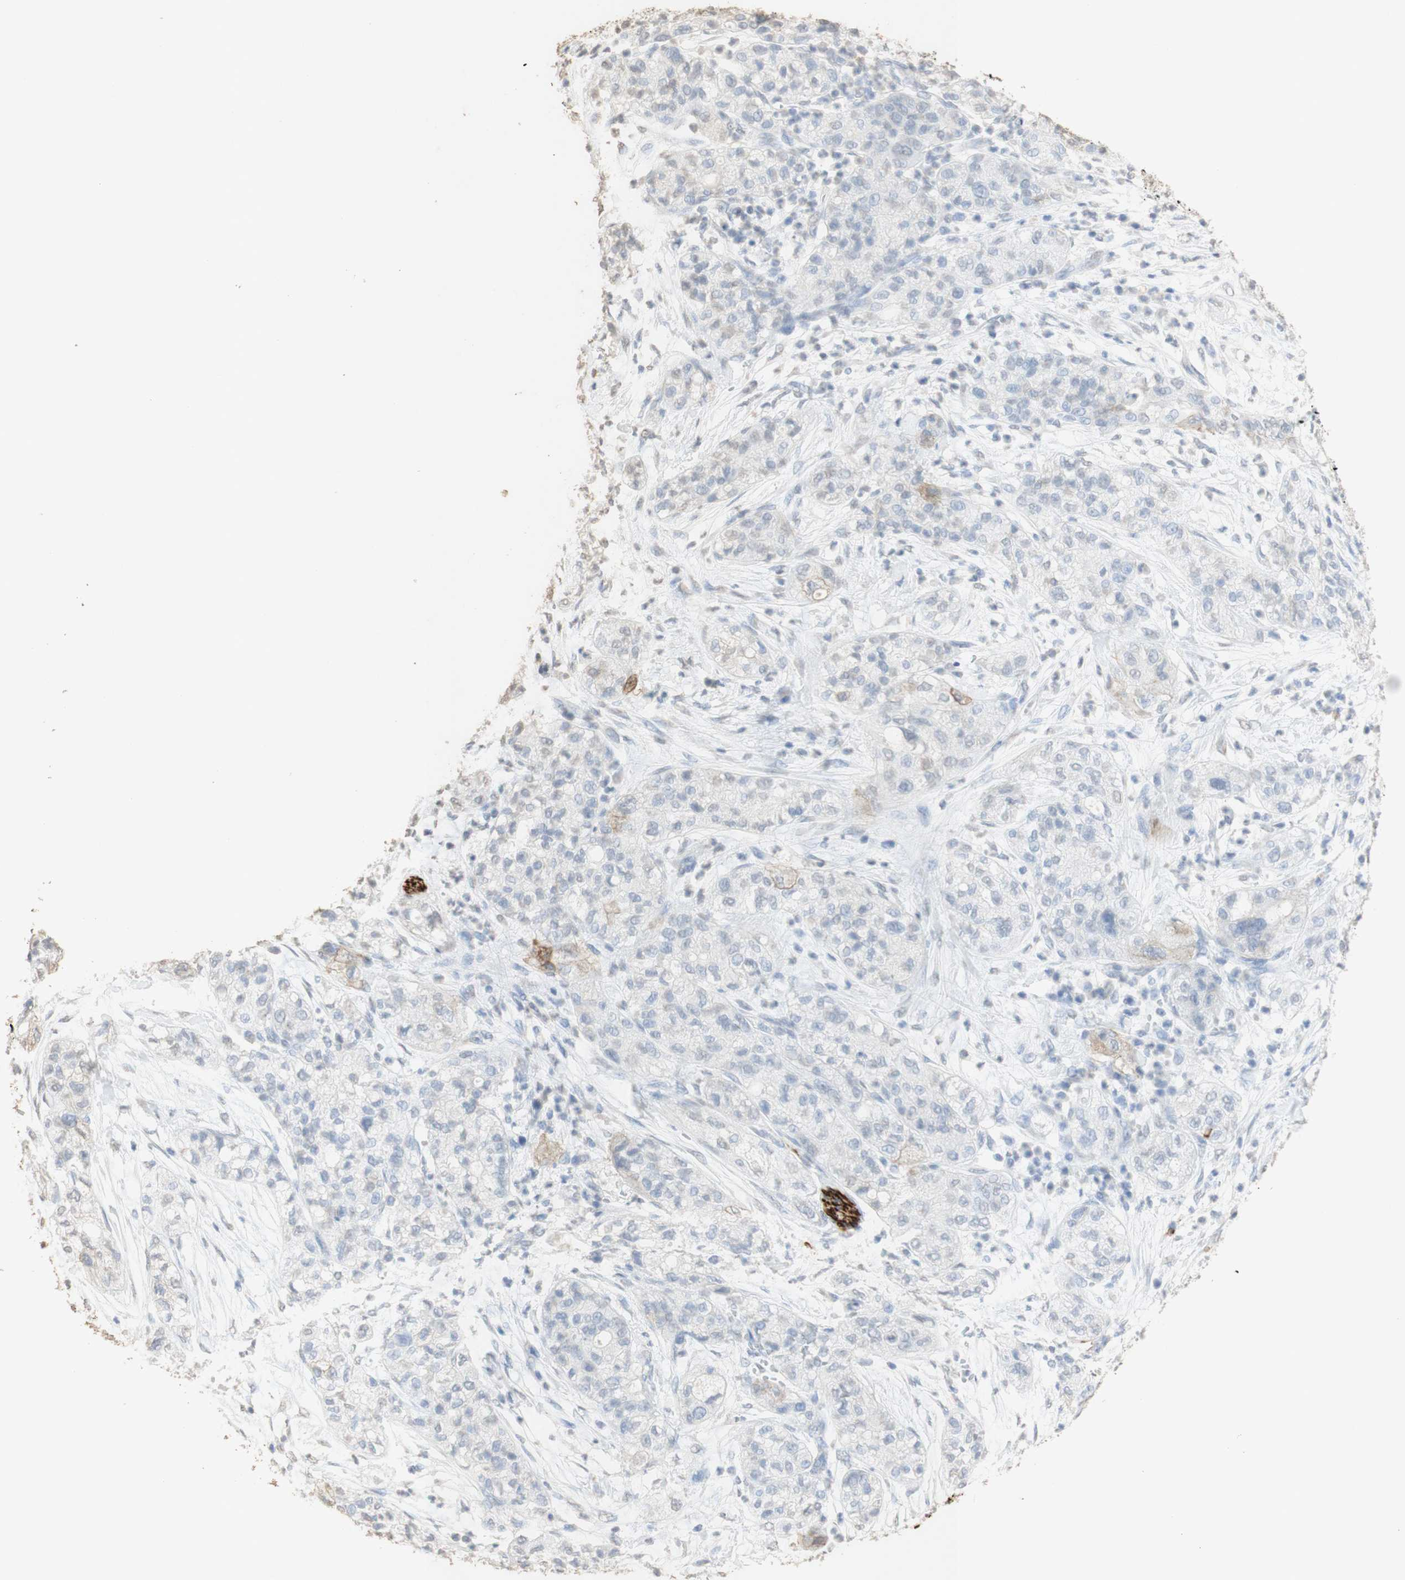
{"staining": {"intensity": "weak", "quantity": "<25%", "location": "cytoplasmic/membranous"}, "tissue": "pancreatic cancer", "cell_type": "Tumor cells", "image_type": "cancer", "snomed": [{"axis": "morphology", "description": "Adenocarcinoma, NOS"}, {"axis": "topography", "description": "Pancreas"}], "caption": "The immunohistochemistry histopathology image has no significant expression in tumor cells of pancreatic cancer tissue. (Brightfield microscopy of DAB (3,3'-diaminobenzidine) IHC at high magnification).", "gene": "L1CAM", "patient": {"sex": "female", "age": 78}}